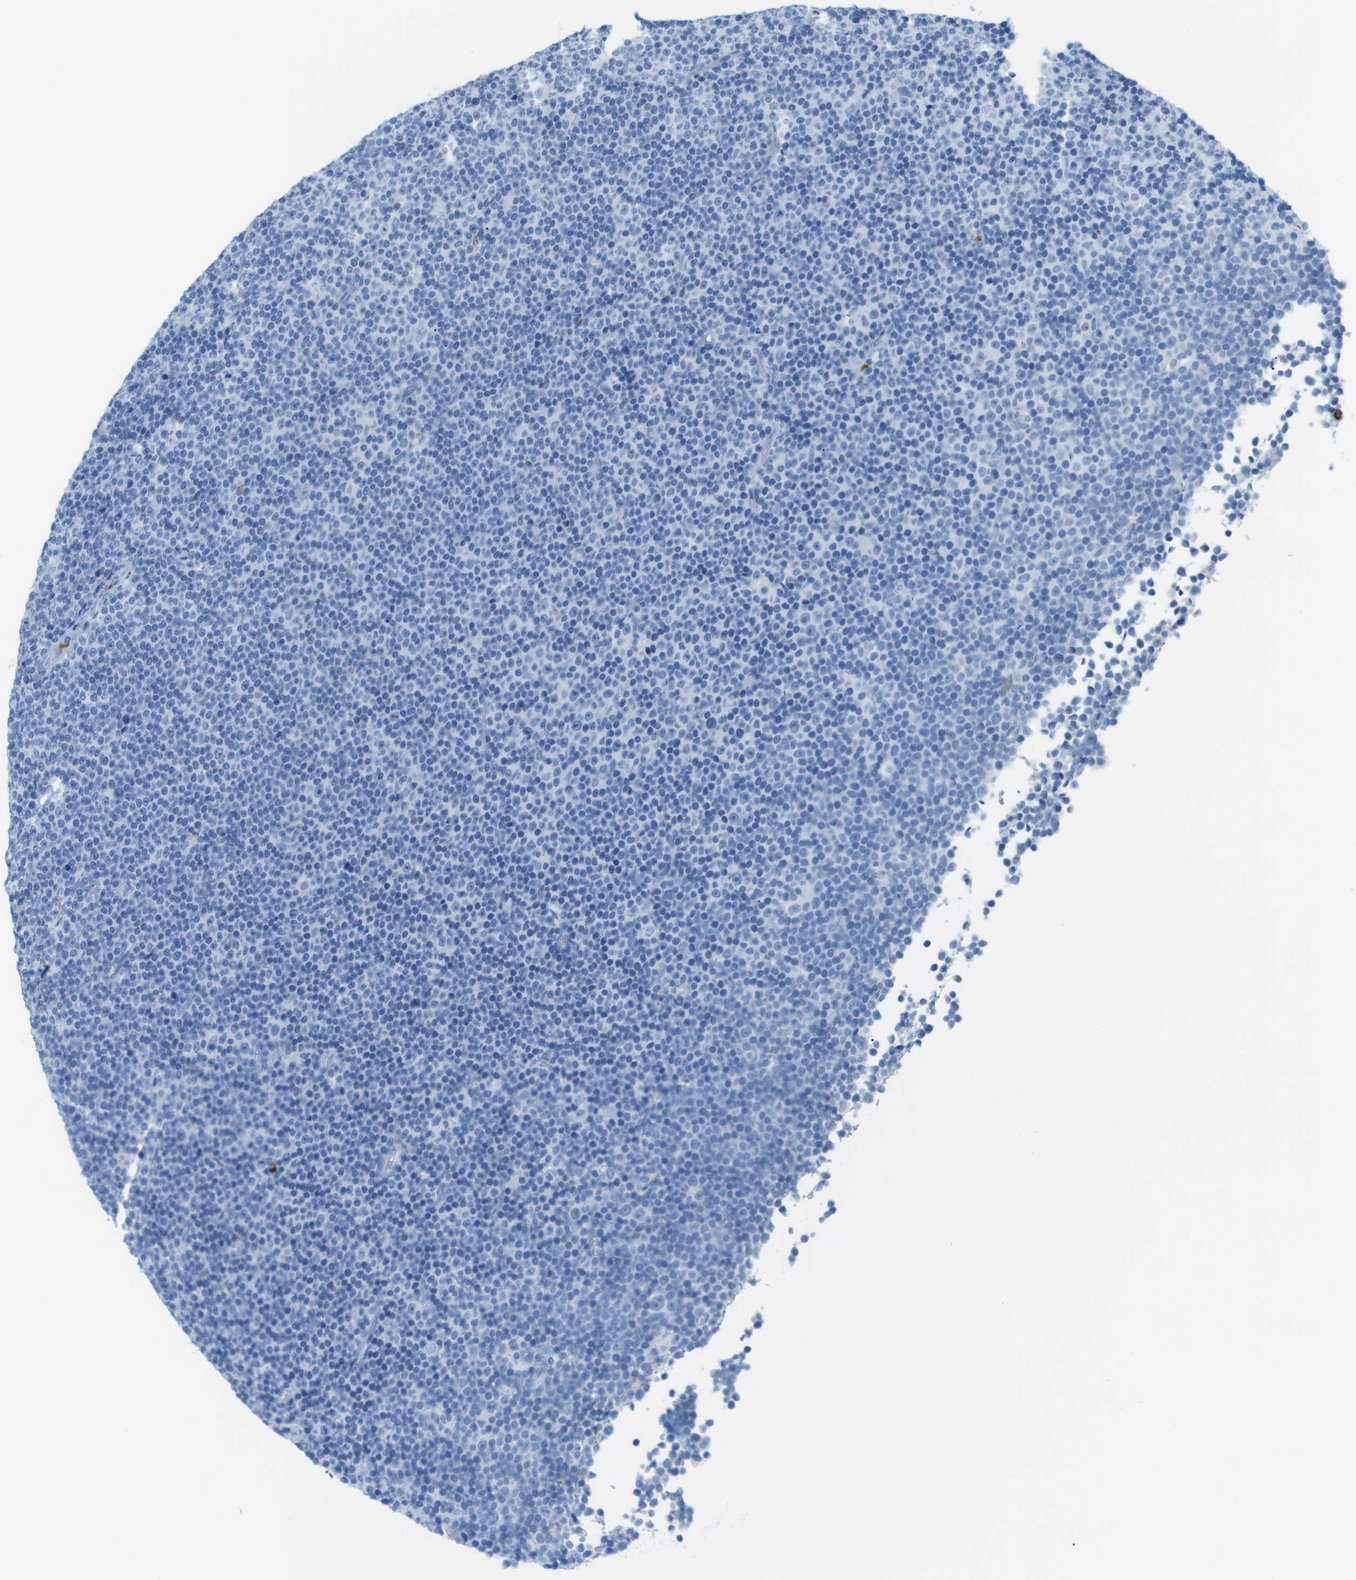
{"staining": {"intensity": "negative", "quantity": "none", "location": "none"}, "tissue": "lymphoma", "cell_type": "Tumor cells", "image_type": "cancer", "snomed": [{"axis": "morphology", "description": "Malignant lymphoma, non-Hodgkin's type, Low grade"}, {"axis": "topography", "description": "Lymph node"}], "caption": "DAB immunohistochemical staining of lymphoma reveals no significant positivity in tumor cells.", "gene": "MCEMP1", "patient": {"sex": "female", "age": 67}}